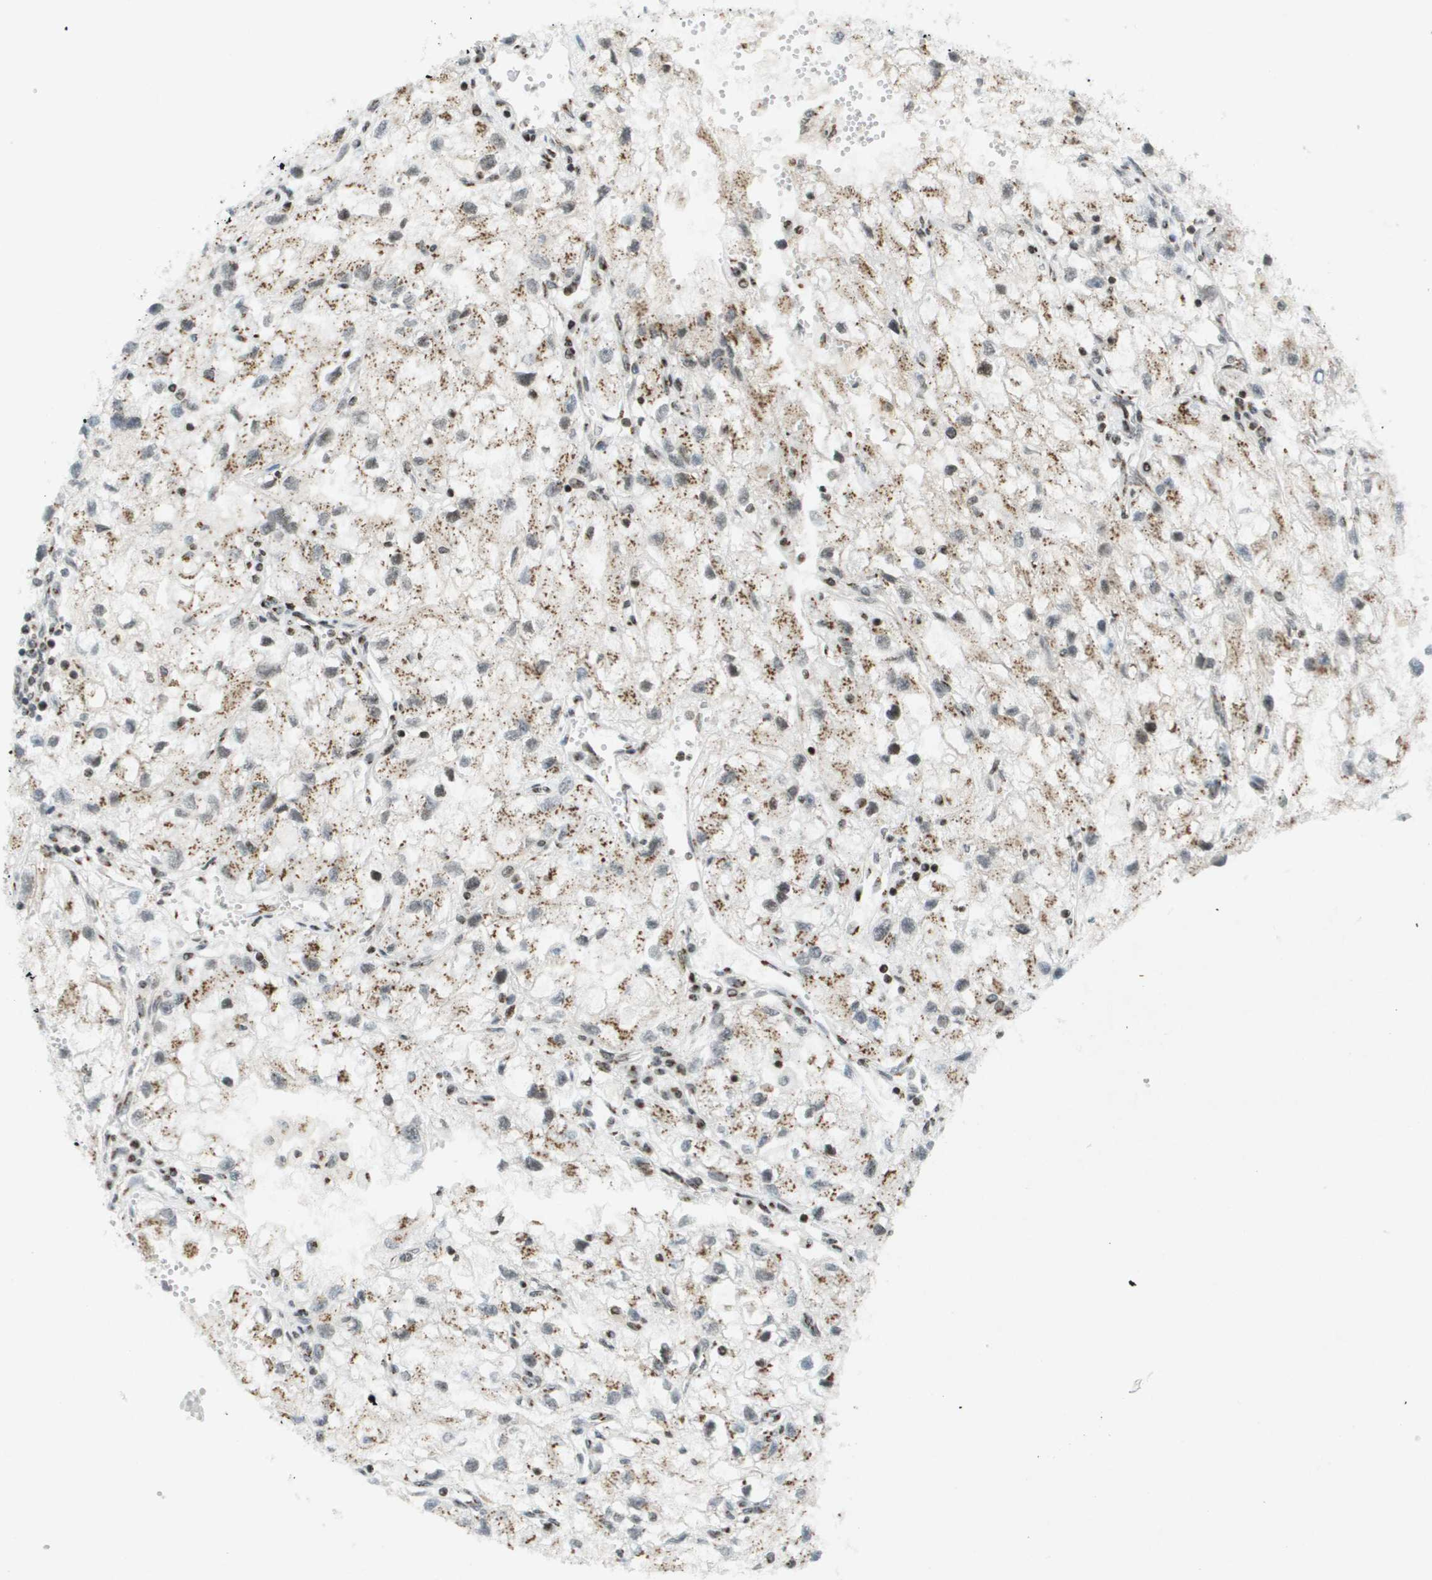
{"staining": {"intensity": "moderate", "quantity": "25%-75%", "location": "cytoplasmic/membranous,nuclear"}, "tissue": "renal cancer", "cell_type": "Tumor cells", "image_type": "cancer", "snomed": [{"axis": "morphology", "description": "Adenocarcinoma, NOS"}, {"axis": "topography", "description": "Kidney"}], "caption": "Protein staining of renal cancer (adenocarcinoma) tissue shows moderate cytoplasmic/membranous and nuclear positivity in approximately 25%-75% of tumor cells.", "gene": "EVC", "patient": {"sex": "female", "age": 70}}